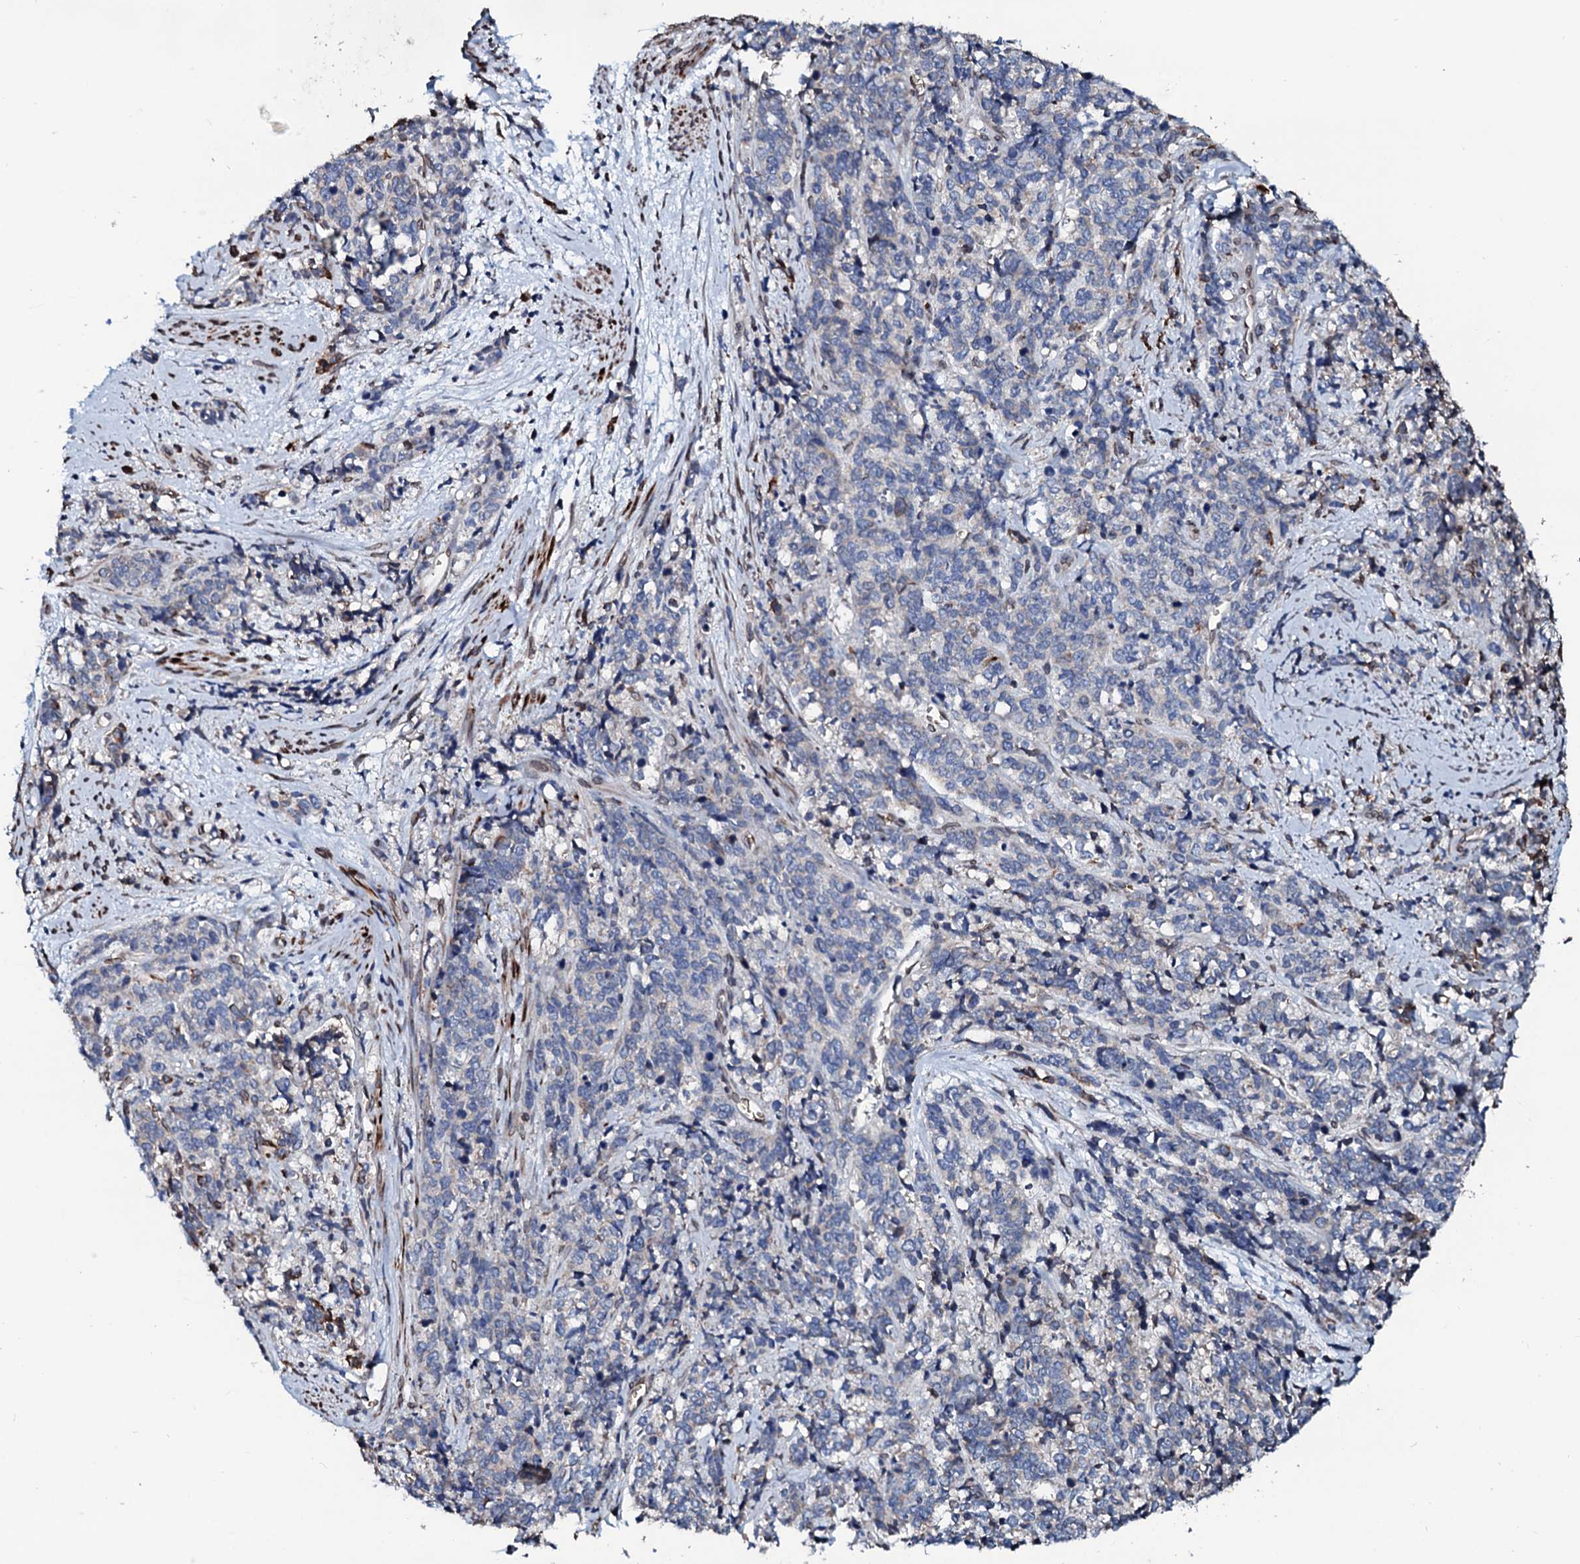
{"staining": {"intensity": "negative", "quantity": "none", "location": "none"}, "tissue": "cervical cancer", "cell_type": "Tumor cells", "image_type": "cancer", "snomed": [{"axis": "morphology", "description": "Squamous cell carcinoma, NOS"}, {"axis": "topography", "description": "Cervix"}], "caption": "DAB (3,3'-diaminobenzidine) immunohistochemical staining of squamous cell carcinoma (cervical) reveals no significant positivity in tumor cells. Brightfield microscopy of IHC stained with DAB (3,3'-diaminobenzidine) (brown) and hematoxylin (blue), captured at high magnification.", "gene": "NRP2", "patient": {"sex": "female", "age": 60}}